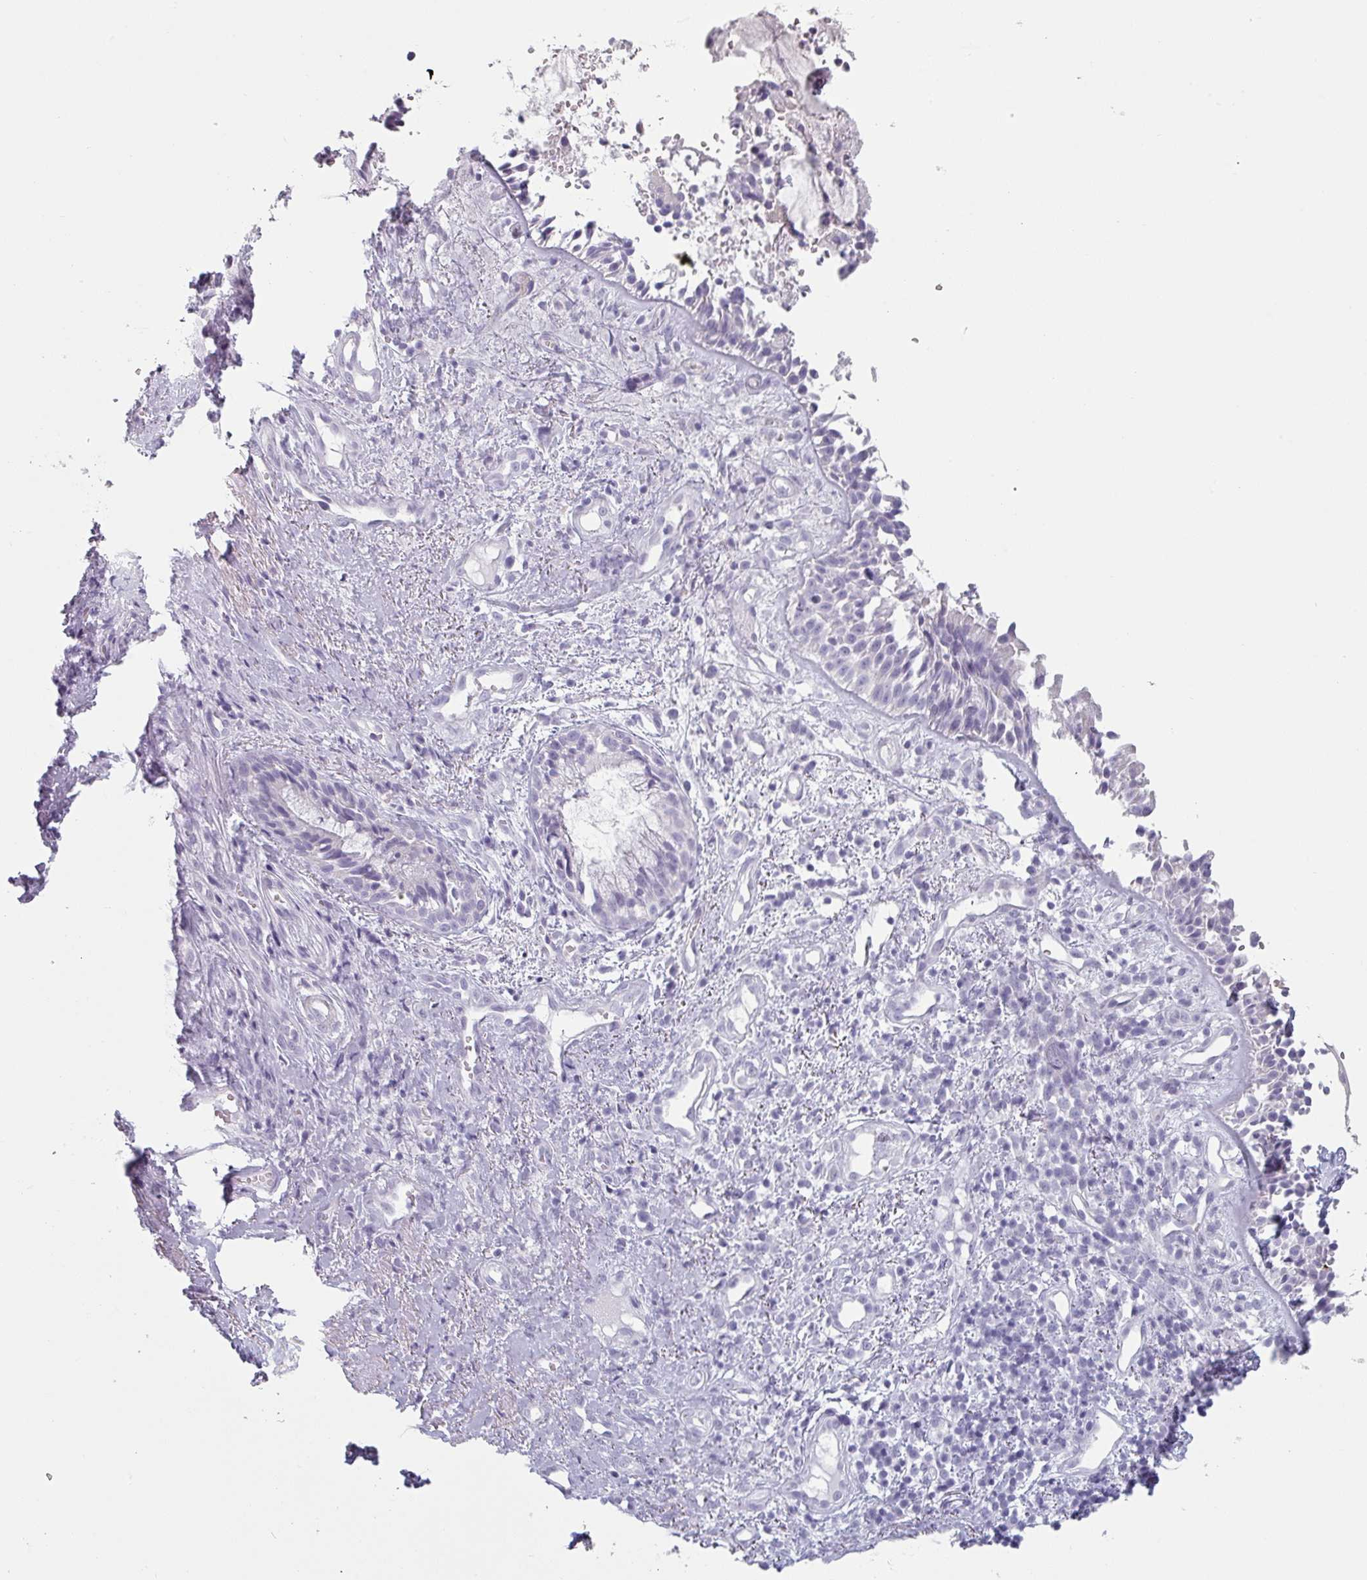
{"staining": {"intensity": "negative", "quantity": "none", "location": "none"}, "tissue": "nasopharynx", "cell_type": "Respiratory epithelial cells", "image_type": "normal", "snomed": [{"axis": "morphology", "description": "Normal tissue, NOS"}, {"axis": "topography", "description": "Cartilage tissue"}, {"axis": "topography", "description": "Nasopharynx"}, {"axis": "topography", "description": "Thyroid gland"}], "caption": "Immunohistochemistry micrograph of unremarkable nasopharynx: human nasopharynx stained with DAB exhibits no significant protein staining in respiratory epithelial cells. (DAB immunohistochemistry (IHC) visualized using brightfield microscopy, high magnification).", "gene": "SFTPA1", "patient": {"sex": "male", "age": 63}}